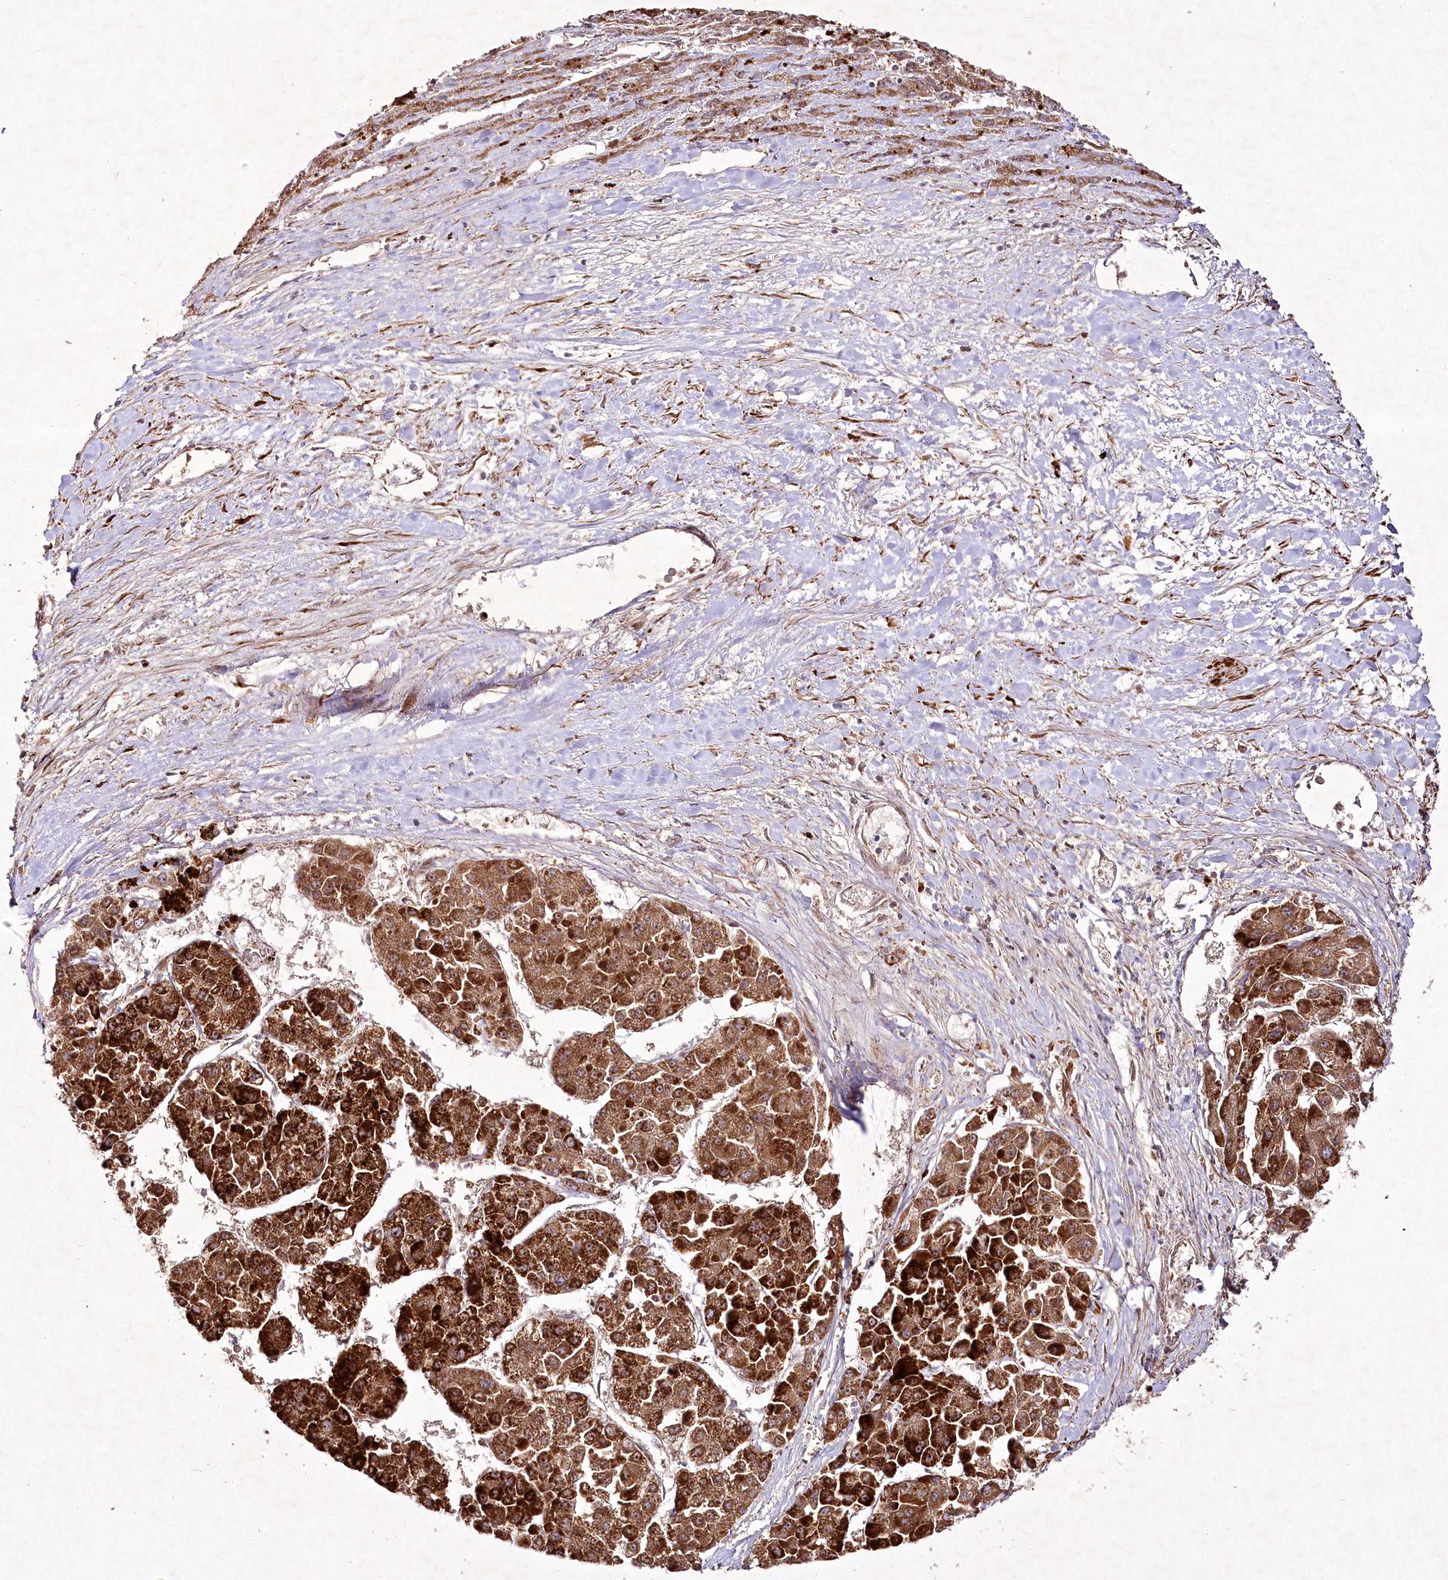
{"staining": {"intensity": "strong", "quantity": ">75%", "location": "cytoplasmic/membranous"}, "tissue": "liver cancer", "cell_type": "Tumor cells", "image_type": "cancer", "snomed": [{"axis": "morphology", "description": "Carcinoma, Hepatocellular, NOS"}, {"axis": "topography", "description": "Liver"}], "caption": "High-power microscopy captured an IHC image of liver cancer, revealing strong cytoplasmic/membranous staining in approximately >75% of tumor cells. (Stains: DAB (3,3'-diaminobenzidine) in brown, nuclei in blue, Microscopy: brightfield microscopy at high magnification).", "gene": "PSTK", "patient": {"sex": "female", "age": 73}}